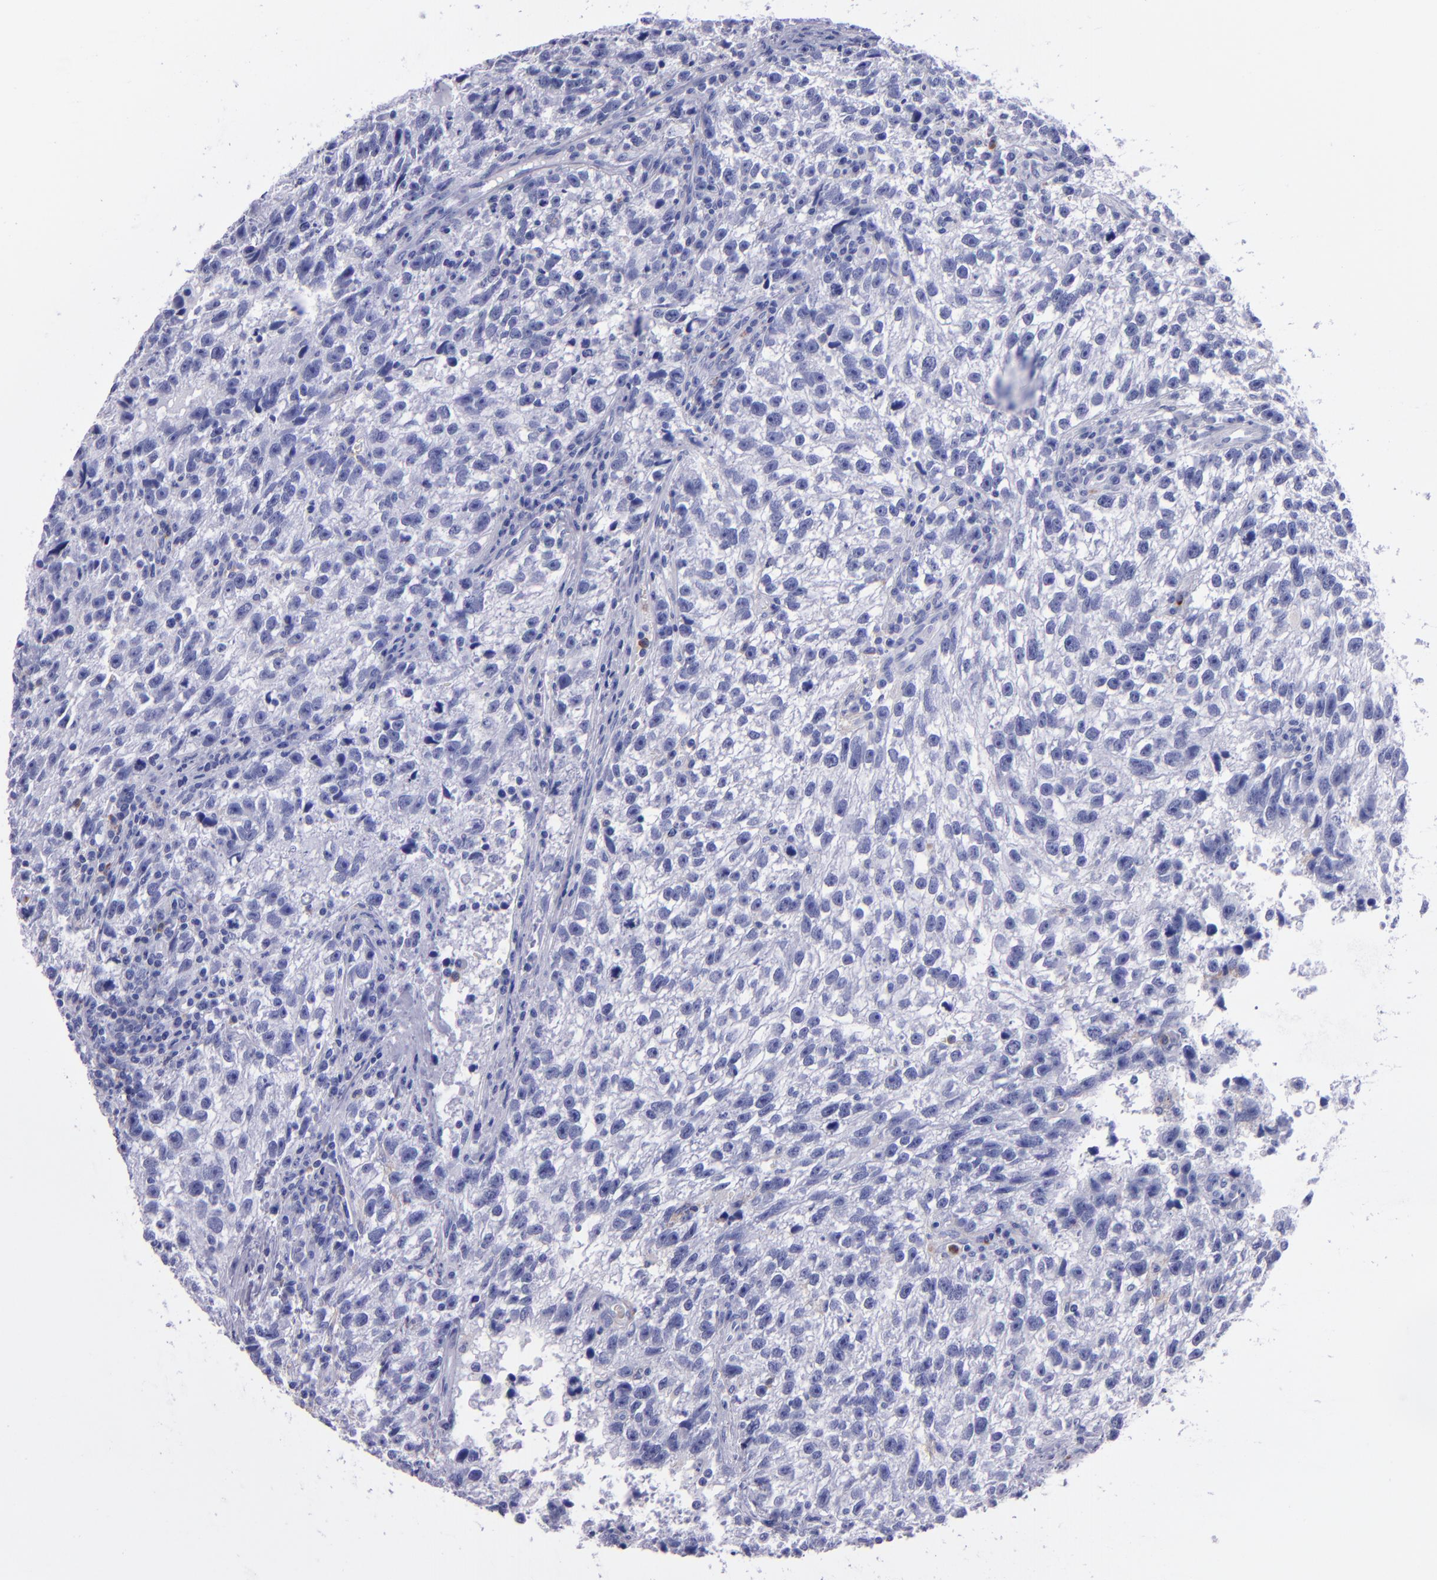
{"staining": {"intensity": "negative", "quantity": "none", "location": "none"}, "tissue": "testis cancer", "cell_type": "Tumor cells", "image_type": "cancer", "snomed": [{"axis": "morphology", "description": "Seminoma, NOS"}, {"axis": "topography", "description": "Testis"}], "caption": "Tumor cells show no significant protein staining in testis cancer (seminoma).", "gene": "CR1", "patient": {"sex": "male", "age": 38}}